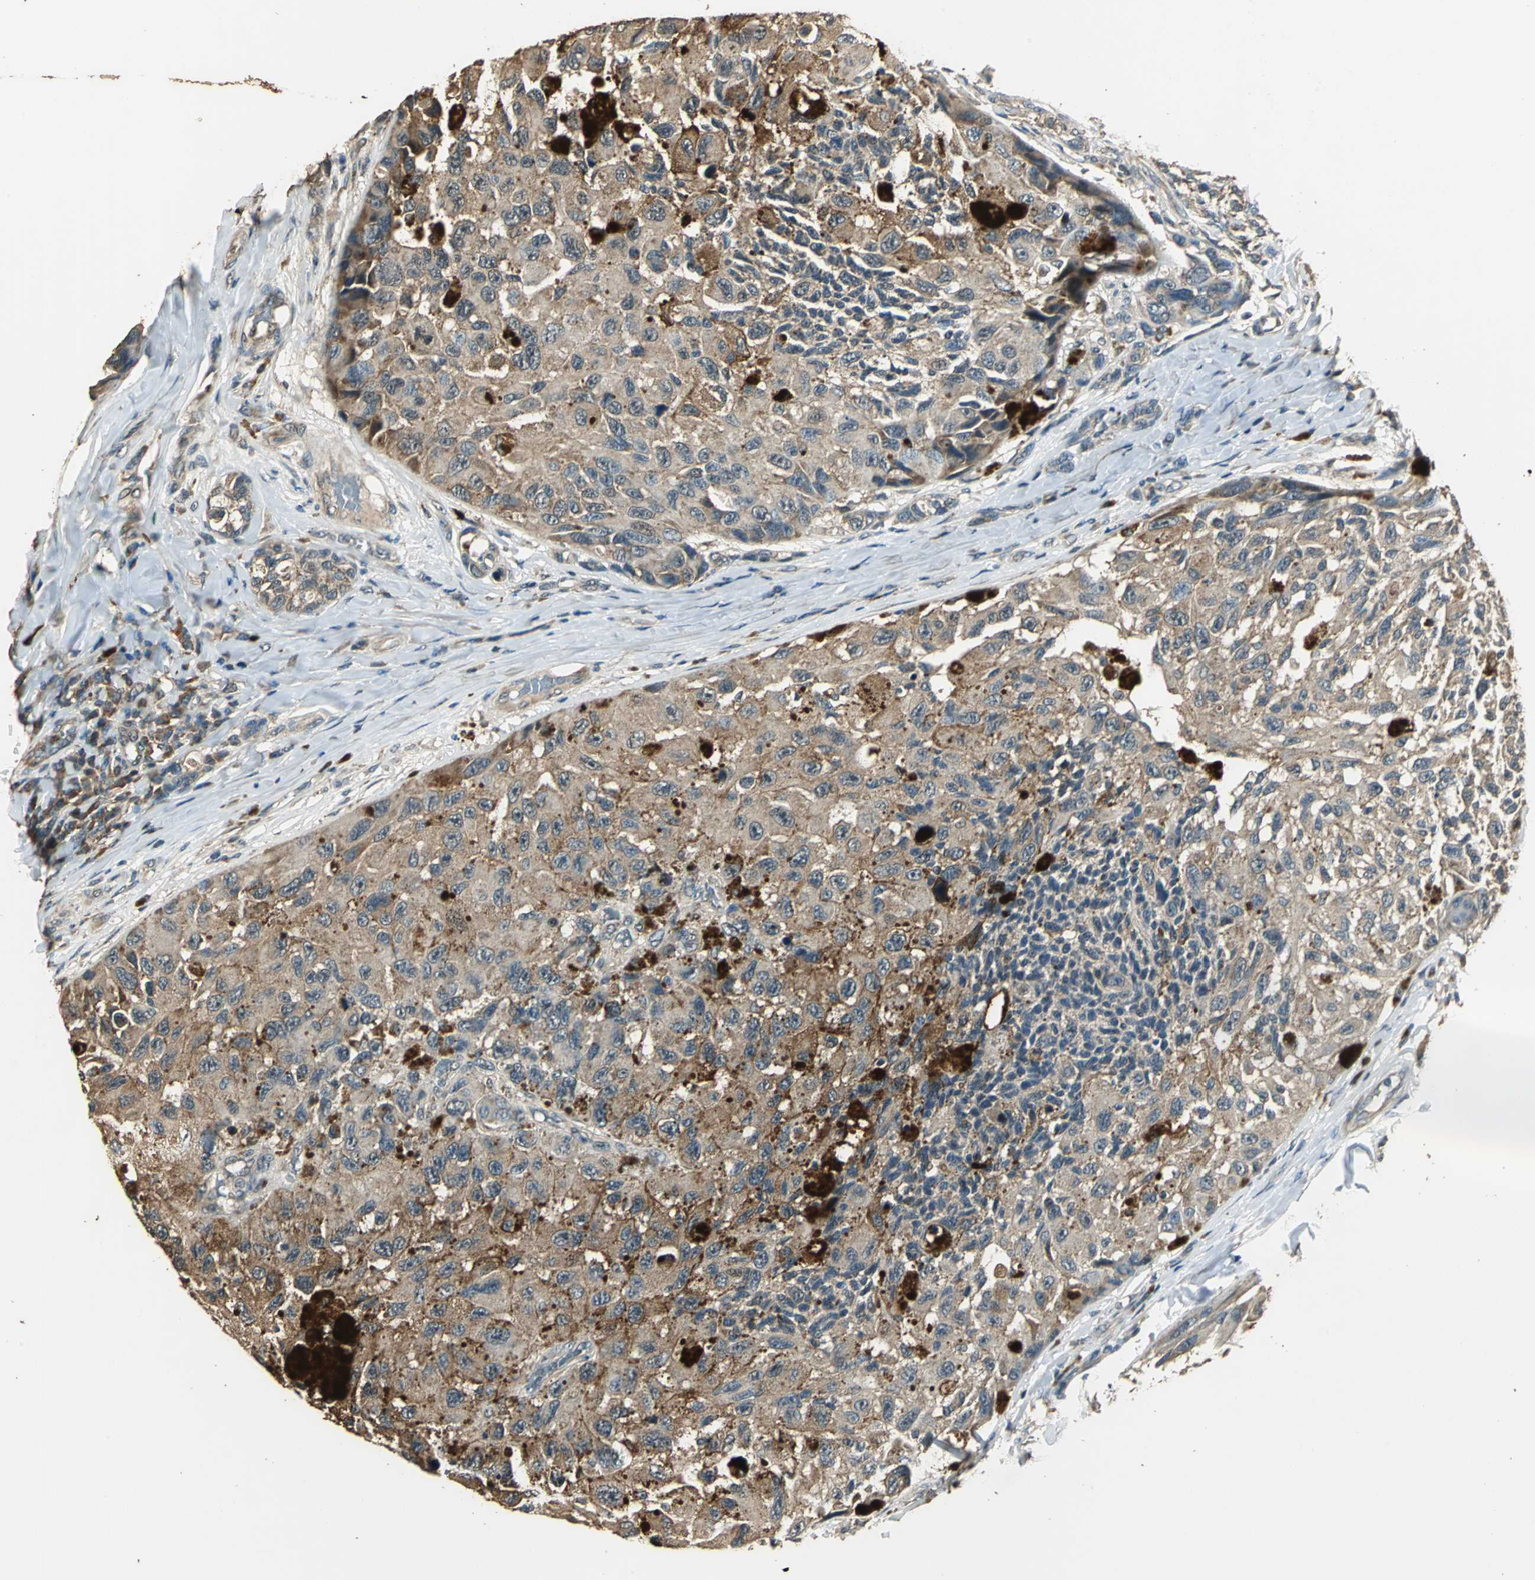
{"staining": {"intensity": "moderate", "quantity": ">75%", "location": "cytoplasmic/membranous"}, "tissue": "melanoma", "cell_type": "Tumor cells", "image_type": "cancer", "snomed": [{"axis": "morphology", "description": "Malignant melanoma, NOS"}, {"axis": "topography", "description": "Skin"}], "caption": "Immunohistochemical staining of human malignant melanoma reveals moderate cytoplasmic/membranous protein expression in about >75% of tumor cells.", "gene": "TMPRSS4", "patient": {"sex": "female", "age": 73}}